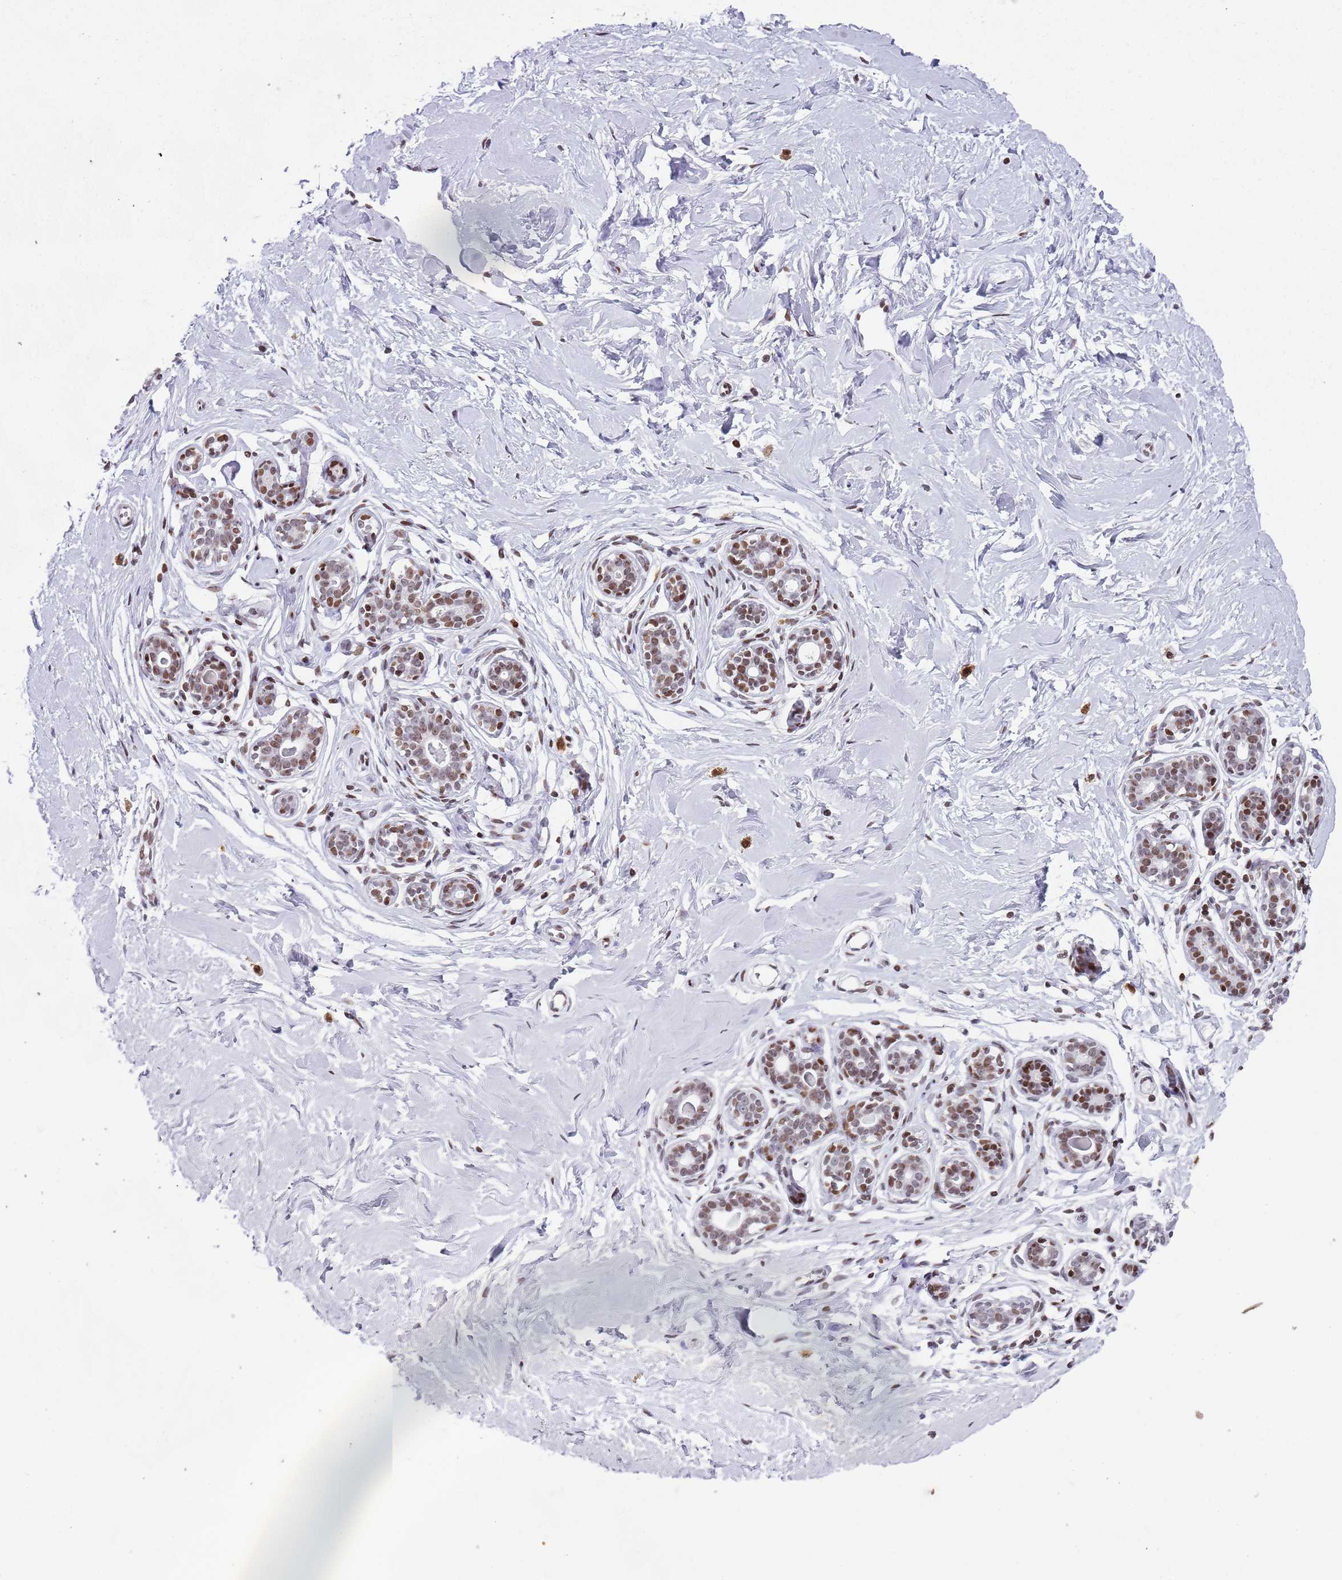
{"staining": {"intensity": "negative", "quantity": "none", "location": "none"}, "tissue": "breast", "cell_type": "Adipocytes", "image_type": "normal", "snomed": [{"axis": "morphology", "description": "Normal tissue, NOS"}, {"axis": "morphology", "description": "Adenoma, NOS"}, {"axis": "topography", "description": "Breast"}], "caption": "Adipocytes are negative for protein expression in benign human breast. Nuclei are stained in blue.", "gene": "ENSG00000285547", "patient": {"sex": "female", "age": 23}}